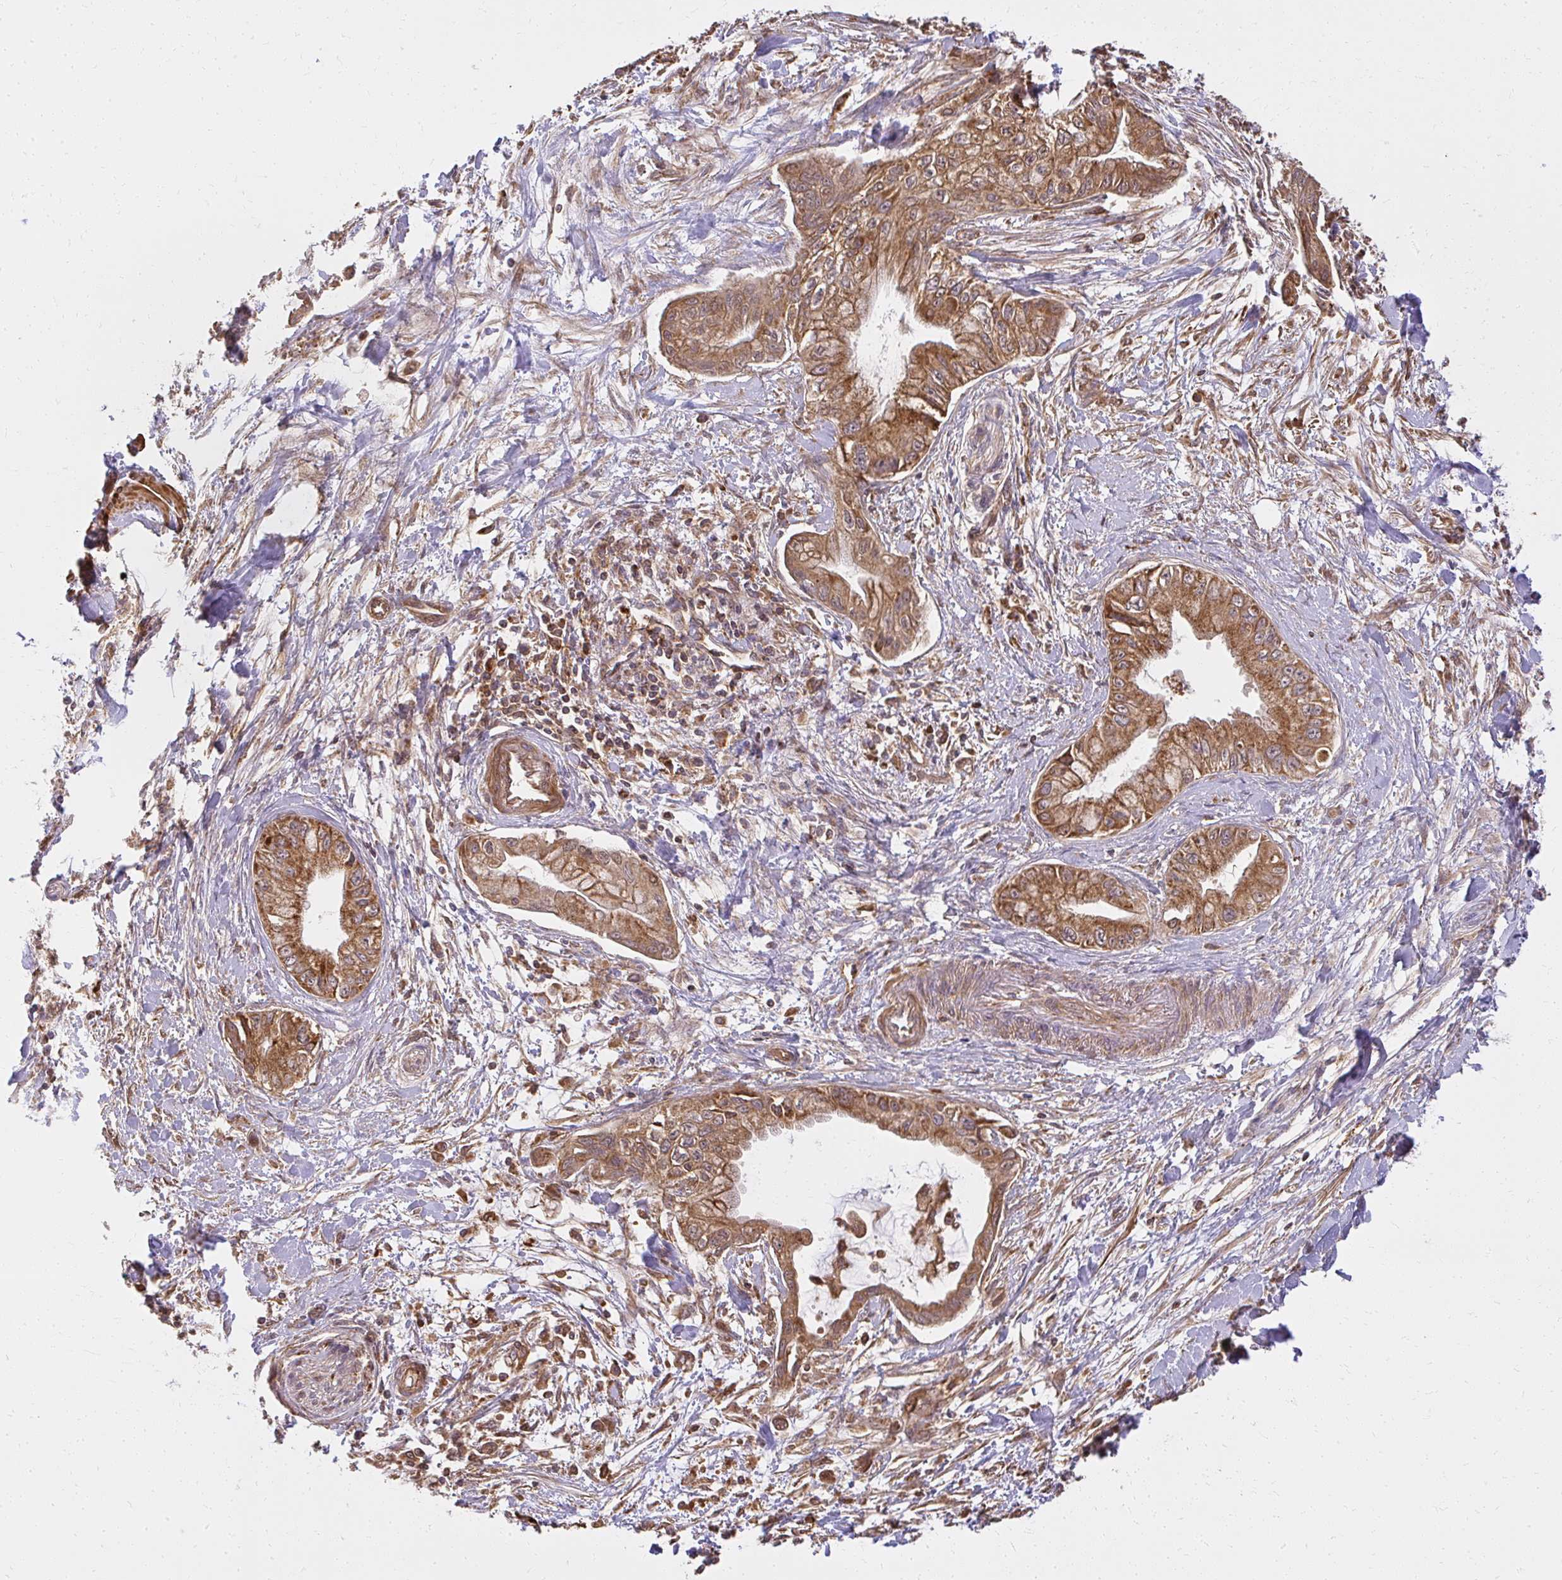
{"staining": {"intensity": "moderate", "quantity": ">75%", "location": "cytoplasmic/membranous"}, "tissue": "pancreatic cancer", "cell_type": "Tumor cells", "image_type": "cancer", "snomed": [{"axis": "morphology", "description": "Adenocarcinoma, NOS"}, {"axis": "topography", "description": "Pancreas"}], "caption": "Brown immunohistochemical staining in human pancreatic adenocarcinoma displays moderate cytoplasmic/membranous positivity in about >75% of tumor cells.", "gene": "GNS", "patient": {"sex": "male", "age": 48}}